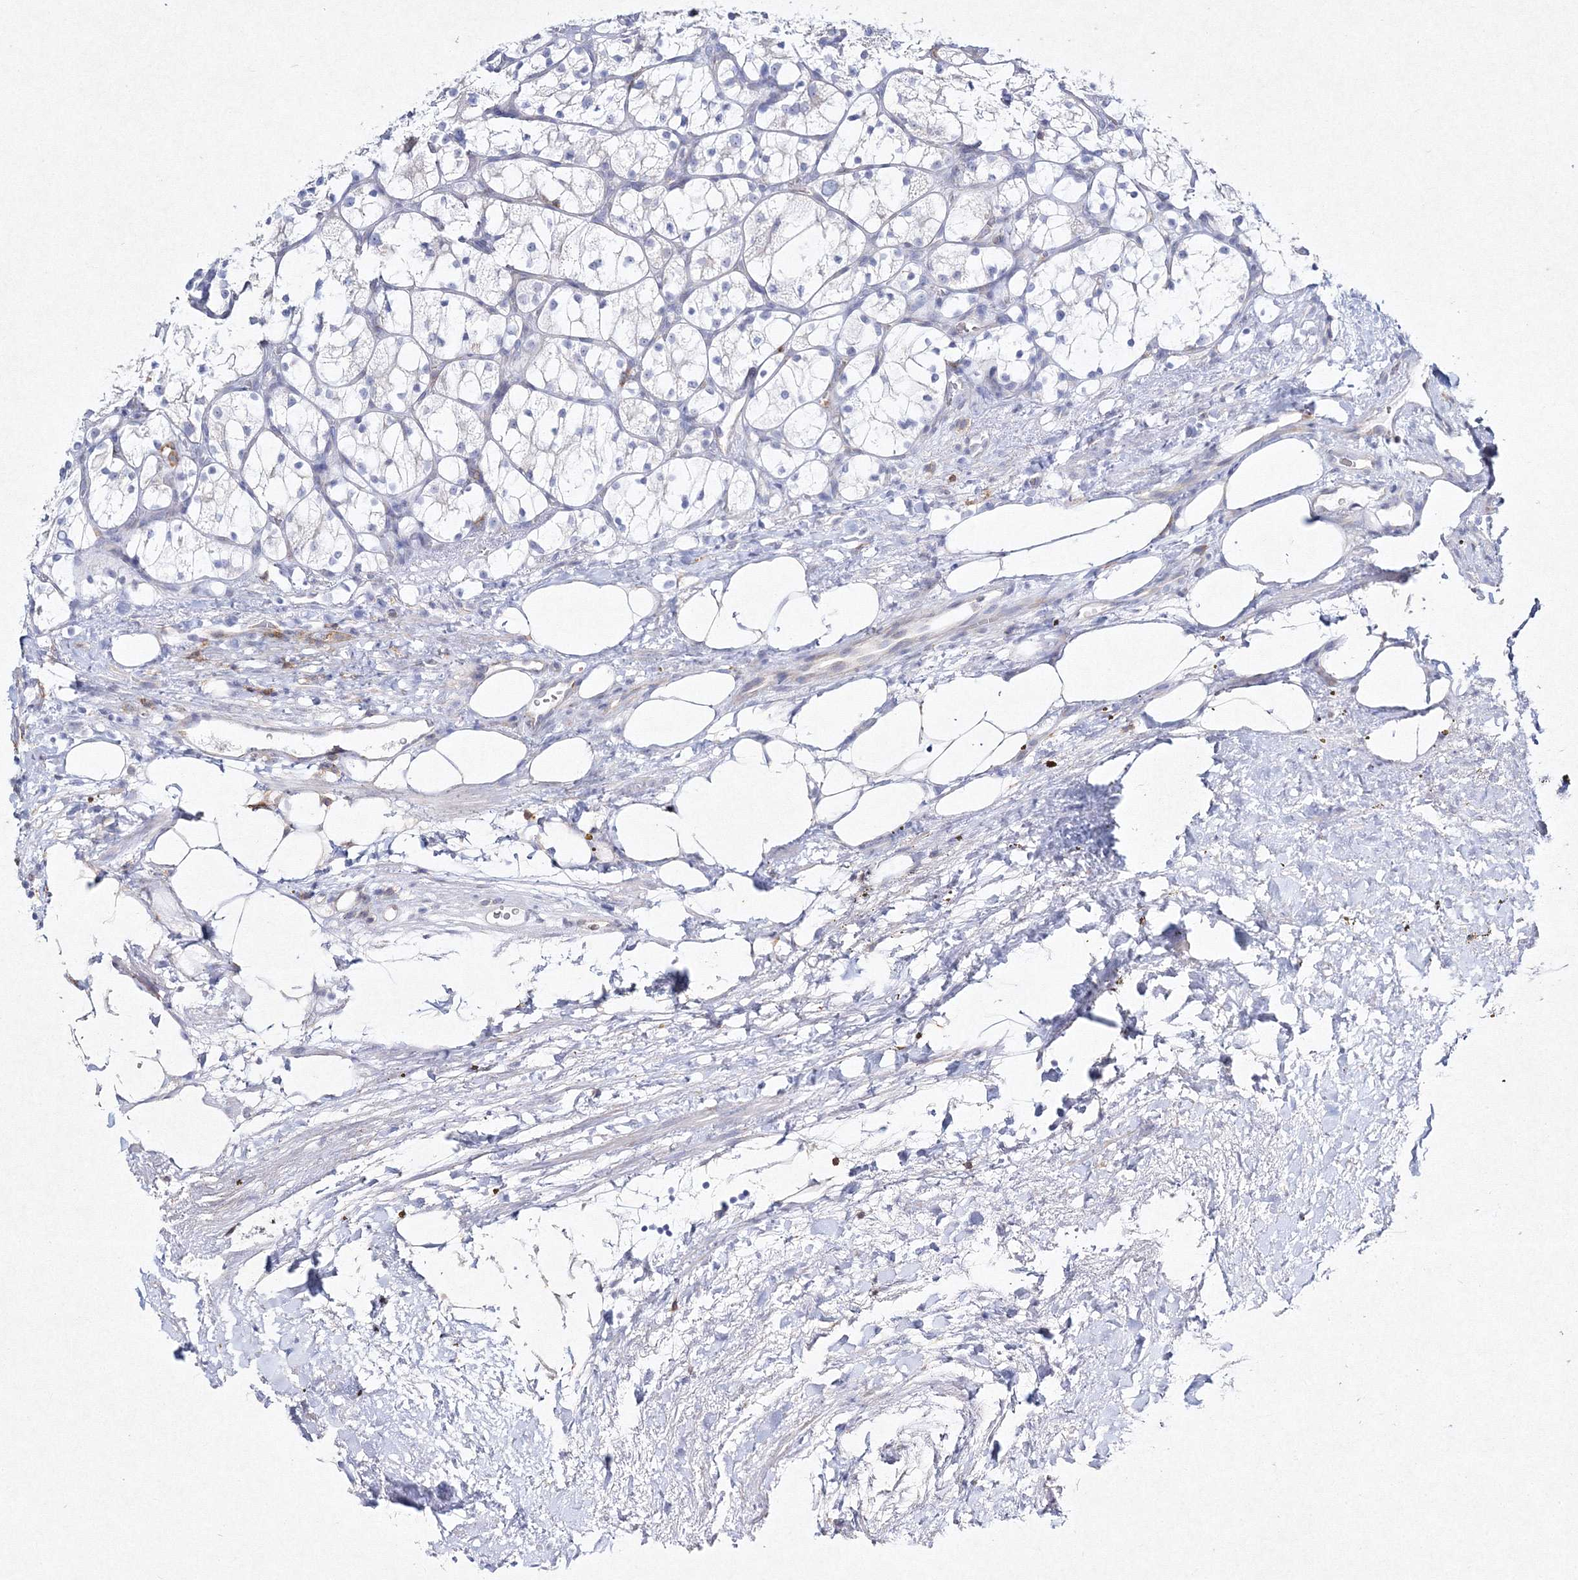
{"staining": {"intensity": "negative", "quantity": "none", "location": "none"}, "tissue": "renal cancer", "cell_type": "Tumor cells", "image_type": "cancer", "snomed": [{"axis": "morphology", "description": "Adenocarcinoma, NOS"}, {"axis": "topography", "description": "Kidney"}], "caption": "This is a micrograph of immunohistochemistry (IHC) staining of renal cancer (adenocarcinoma), which shows no expression in tumor cells.", "gene": "HCST", "patient": {"sex": "female", "age": 69}}